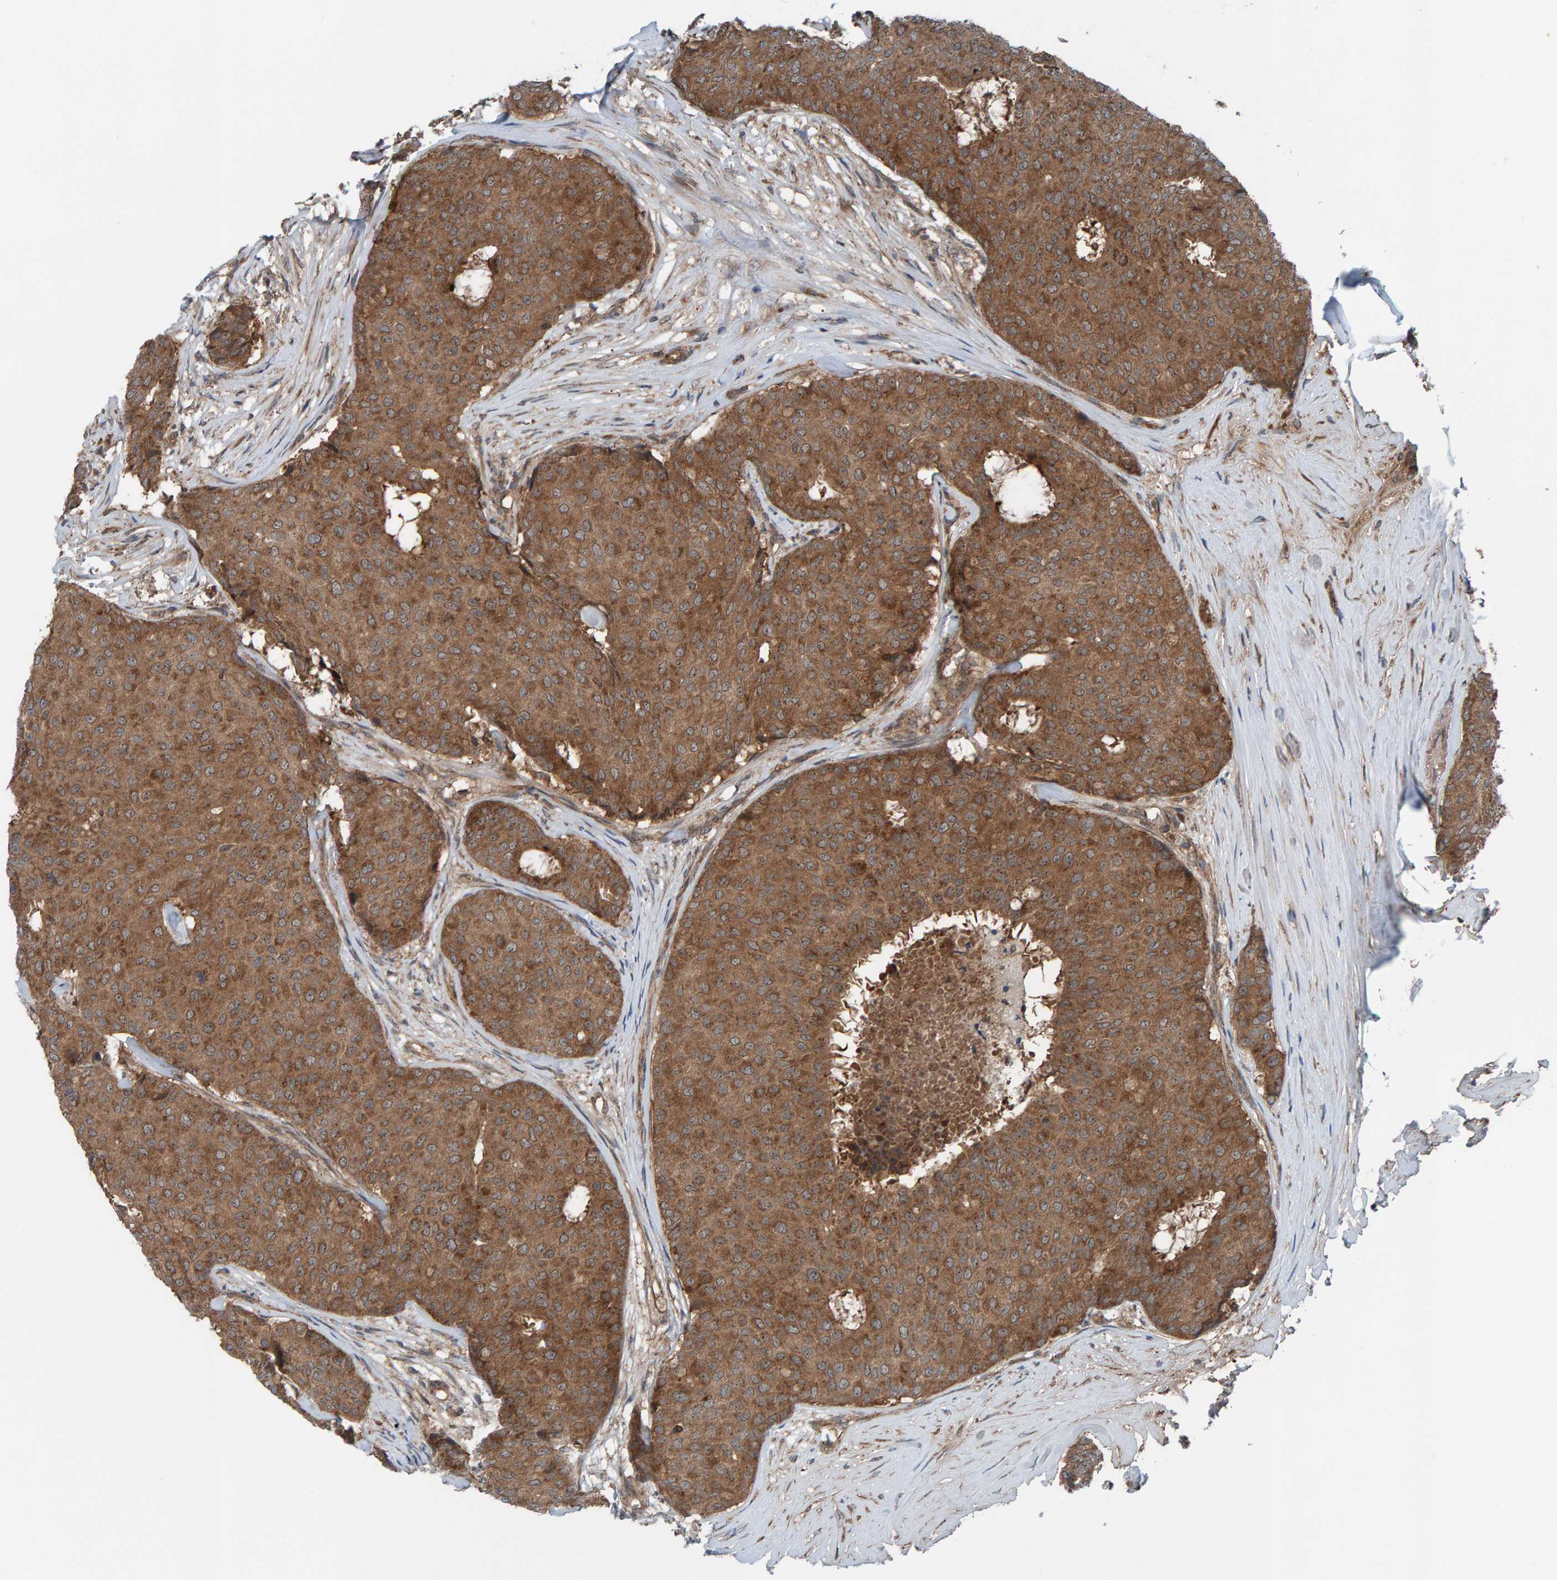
{"staining": {"intensity": "moderate", "quantity": ">75%", "location": "cytoplasmic/membranous"}, "tissue": "breast cancer", "cell_type": "Tumor cells", "image_type": "cancer", "snomed": [{"axis": "morphology", "description": "Duct carcinoma"}, {"axis": "topography", "description": "Breast"}], "caption": "Breast intraductal carcinoma stained for a protein exhibits moderate cytoplasmic/membranous positivity in tumor cells.", "gene": "CUEDC1", "patient": {"sex": "female", "age": 75}}